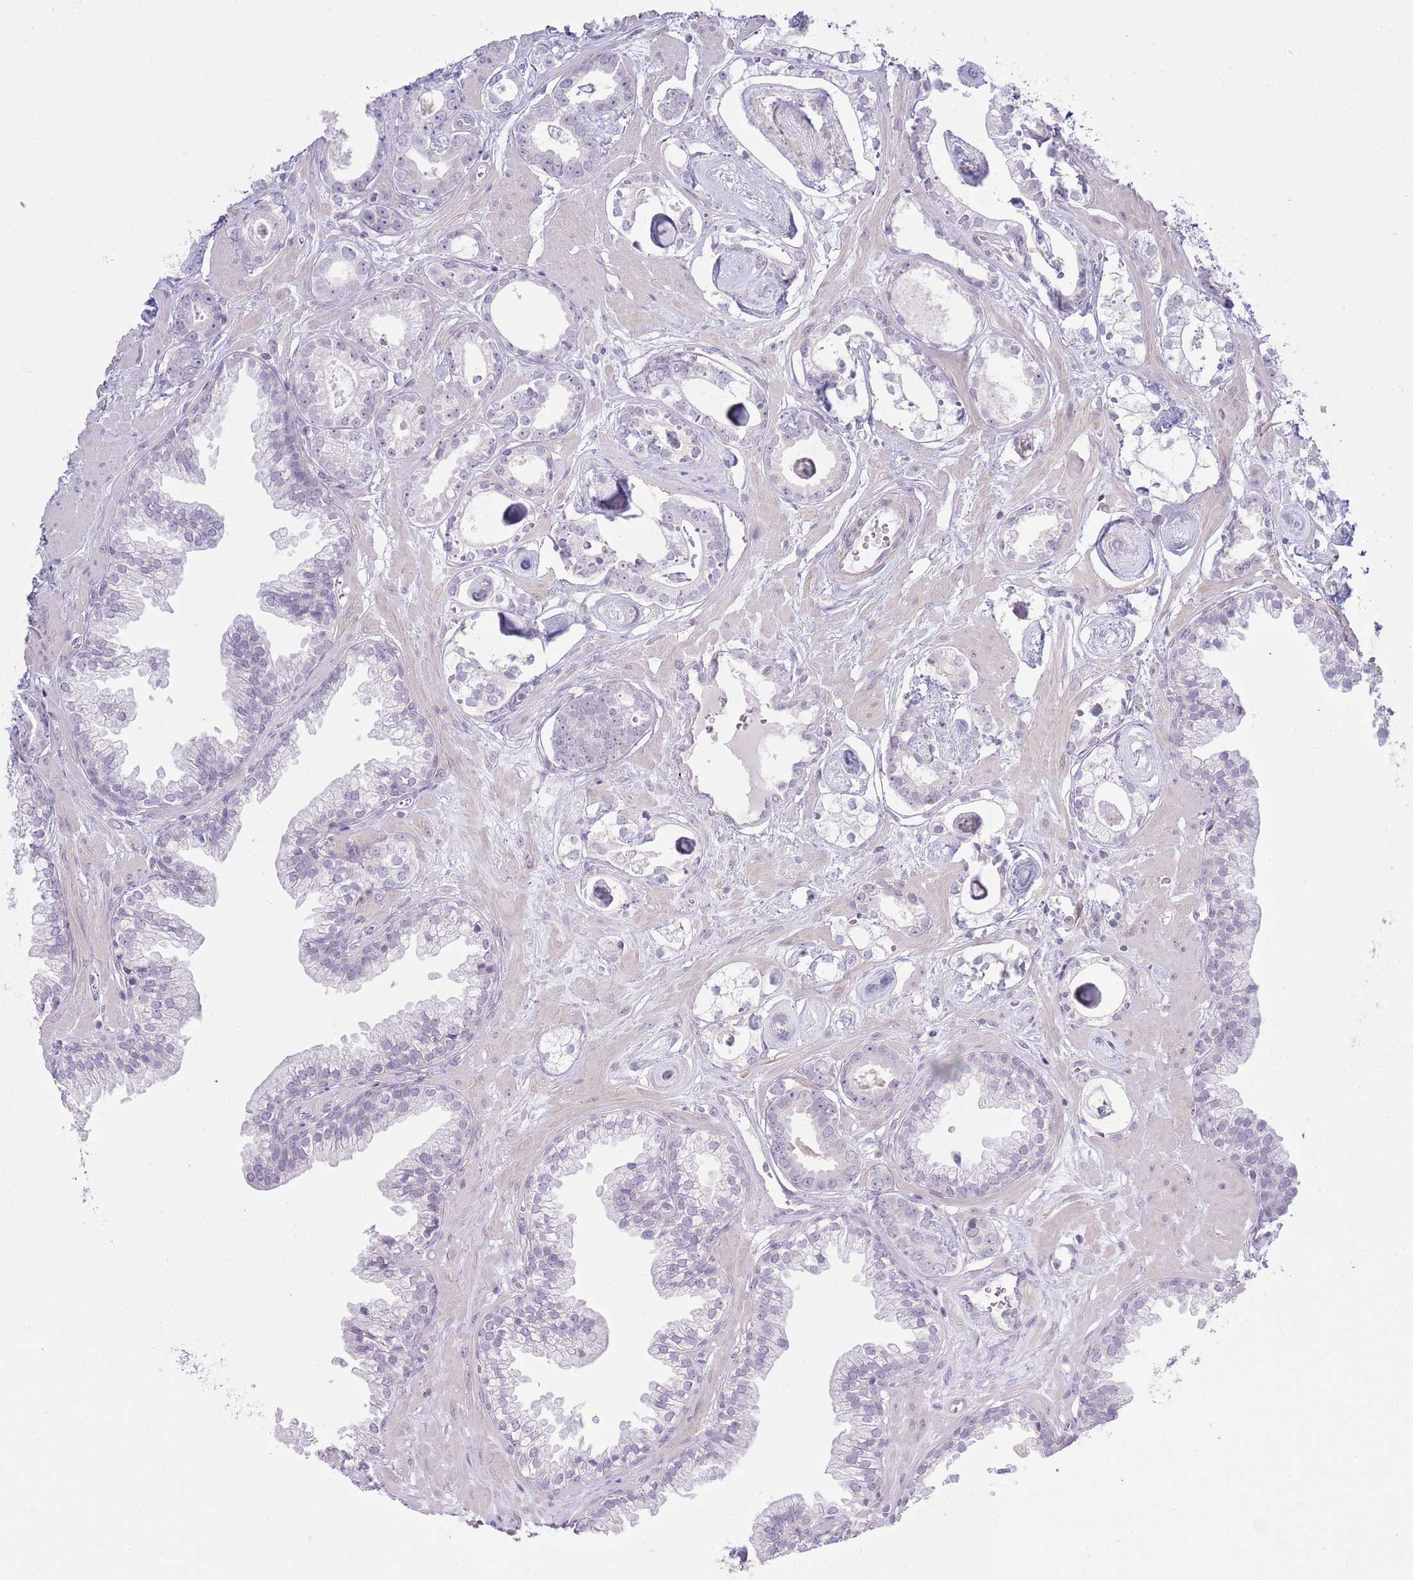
{"staining": {"intensity": "negative", "quantity": "none", "location": "none"}, "tissue": "prostate cancer", "cell_type": "Tumor cells", "image_type": "cancer", "snomed": [{"axis": "morphology", "description": "Adenocarcinoma, Low grade"}, {"axis": "topography", "description": "Prostate"}], "caption": "DAB immunohistochemical staining of human low-grade adenocarcinoma (prostate) demonstrates no significant expression in tumor cells. (Stains: DAB (3,3'-diaminobenzidine) immunohistochemistry with hematoxylin counter stain, Microscopy: brightfield microscopy at high magnification).", "gene": "MFSD10", "patient": {"sex": "male", "age": 60}}